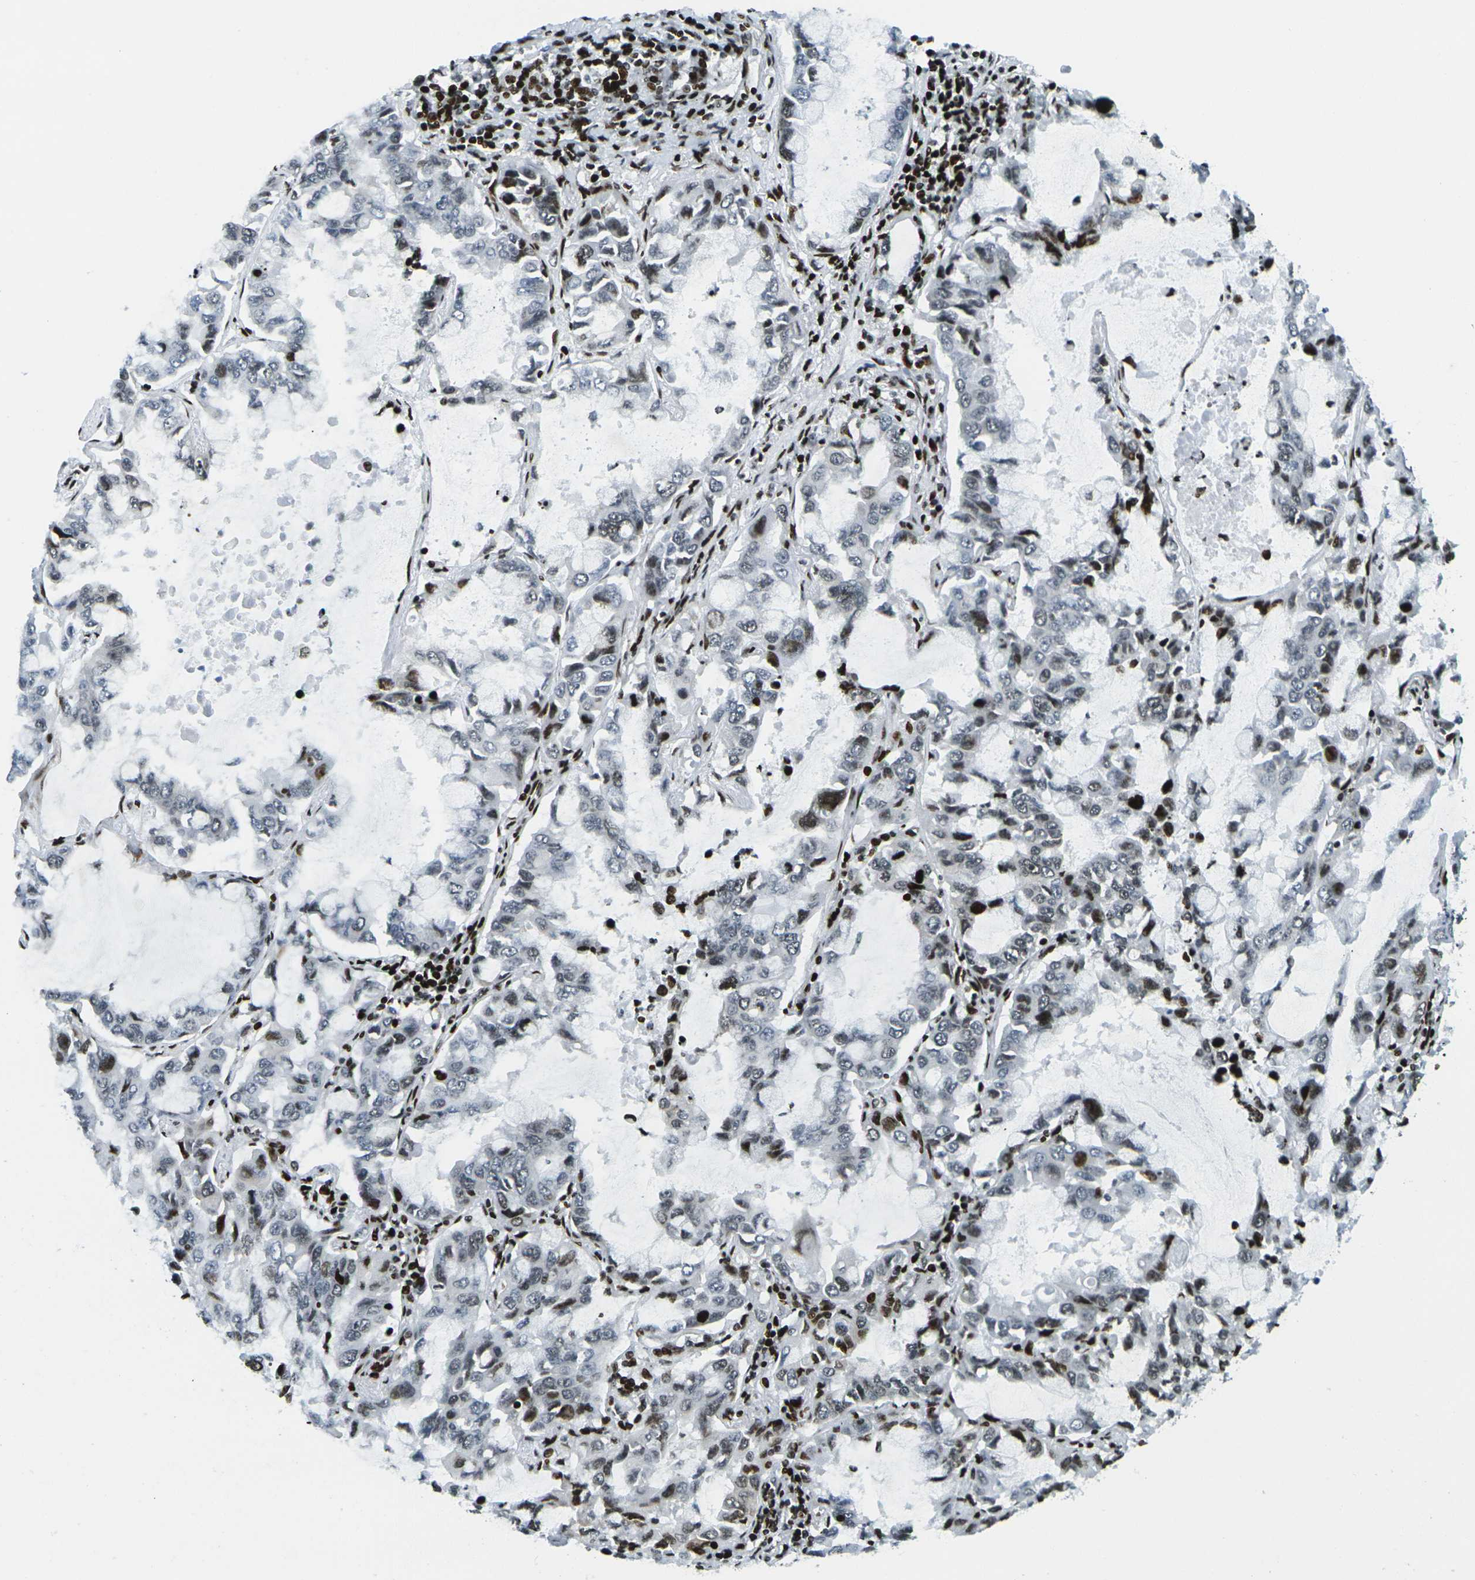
{"staining": {"intensity": "strong", "quantity": "<25%", "location": "nuclear"}, "tissue": "lung cancer", "cell_type": "Tumor cells", "image_type": "cancer", "snomed": [{"axis": "morphology", "description": "Adenocarcinoma, NOS"}, {"axis": "topography", "description": "Lung"}], "caption": "Brown immunohistochemical staining in human lung adenocarcinoma exhibits strong nuclear positivity in about <25% of tumor cells.", "gene": "H3-3A", "patient": {"sex": "male", "age": 64}}